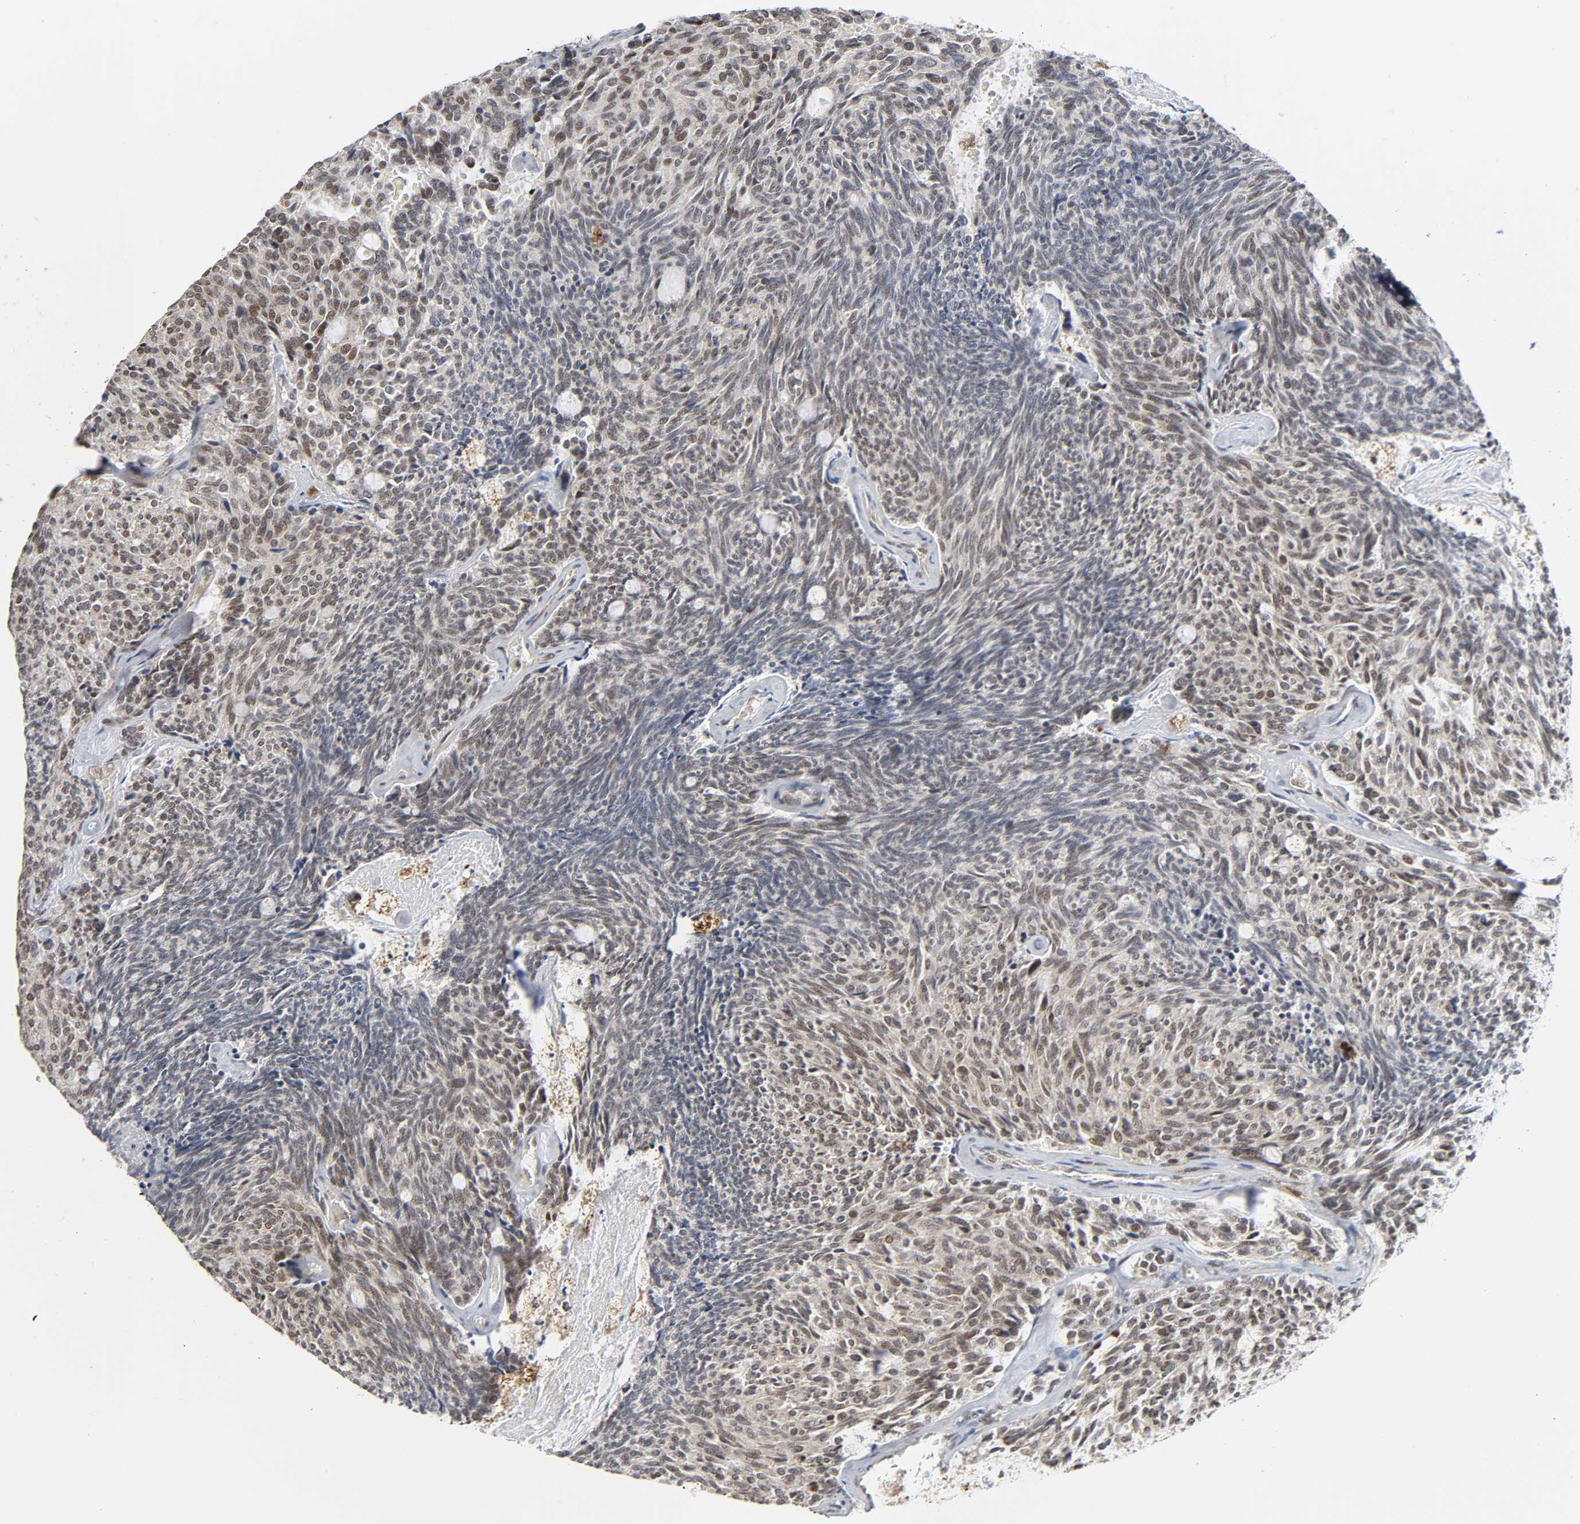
{"staining": {"intensity": "weak", "quantity": "25%-75%", "location": "nuclear"}, "tissue": "carcinoid", "cell_type": "Tumor cells", "image_type": "cancer", "snomed": [{"axis": "morphology", "description": "Carcinoid, malignant, NOS"}, {"axis": "topography", "description": "Pancreas"}], "caption": "Immunohistochemical staining of malignant carcinoid displays low levels of weak nuclear protein staining in approximately 25%-75% of tumor cells. The staining was performed using DAB (3,3'-diaminobenzidine), with brown indicating positive protein expression. Nuclei are stained blue with hematoxylin.", "gene": "KAT2B", "patient": {"sex": "female", "age": 54}}